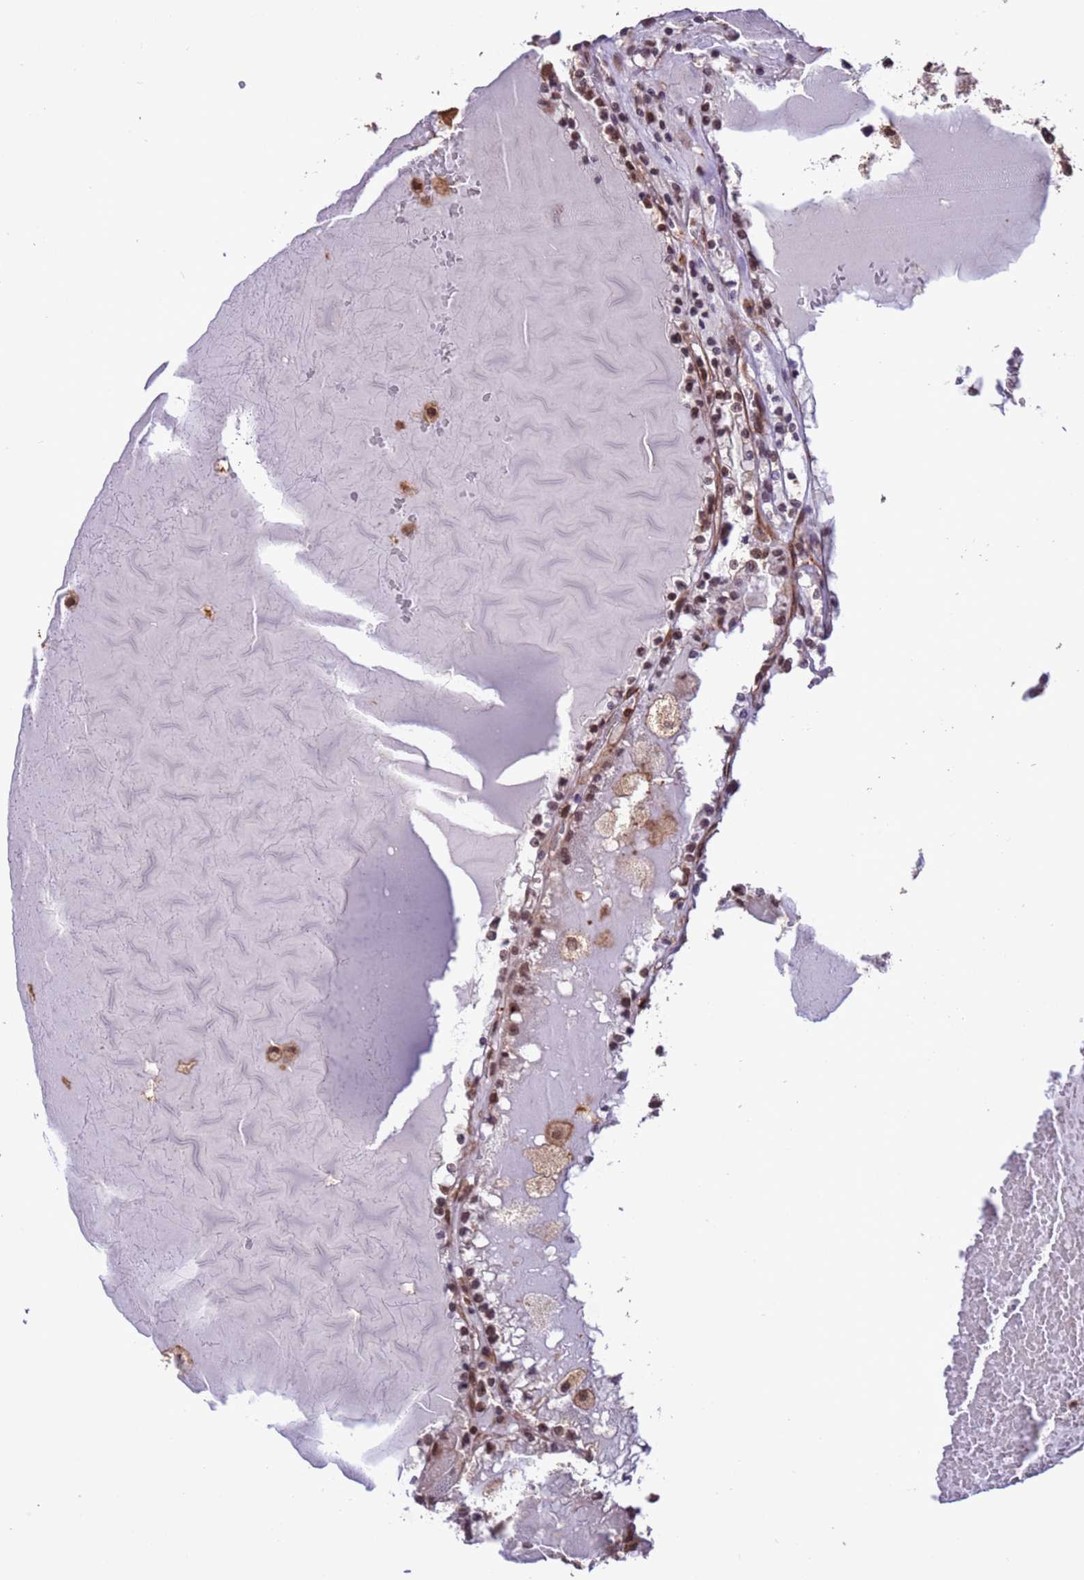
{"staining": {"intensity": "moderate", "quantity": ">75%", "location": "nuclear"}, "tissue": "renal cancer", "cell_type": "Tumor cells", "image_type": "cancer", "snomed": [{"axis": "morphology", "description": "Adenocarcinoma, NOS"}, {"axis": "topography", "description": "Kidney"}], "caption": "Immunohistochemical staining of human renal cancer (adenocarcinoma) exhibits medium levels of moderate nuclear positivity in approximately >75% of tumor cells. (Stains: DAB (3,3'-diaminobenzidine) in brown, nuclei in blue, Microscopy: brightfield microscopy at high magnification).", "gene": "VSTM4", "patient": {"sex": "female", "age": 56}}